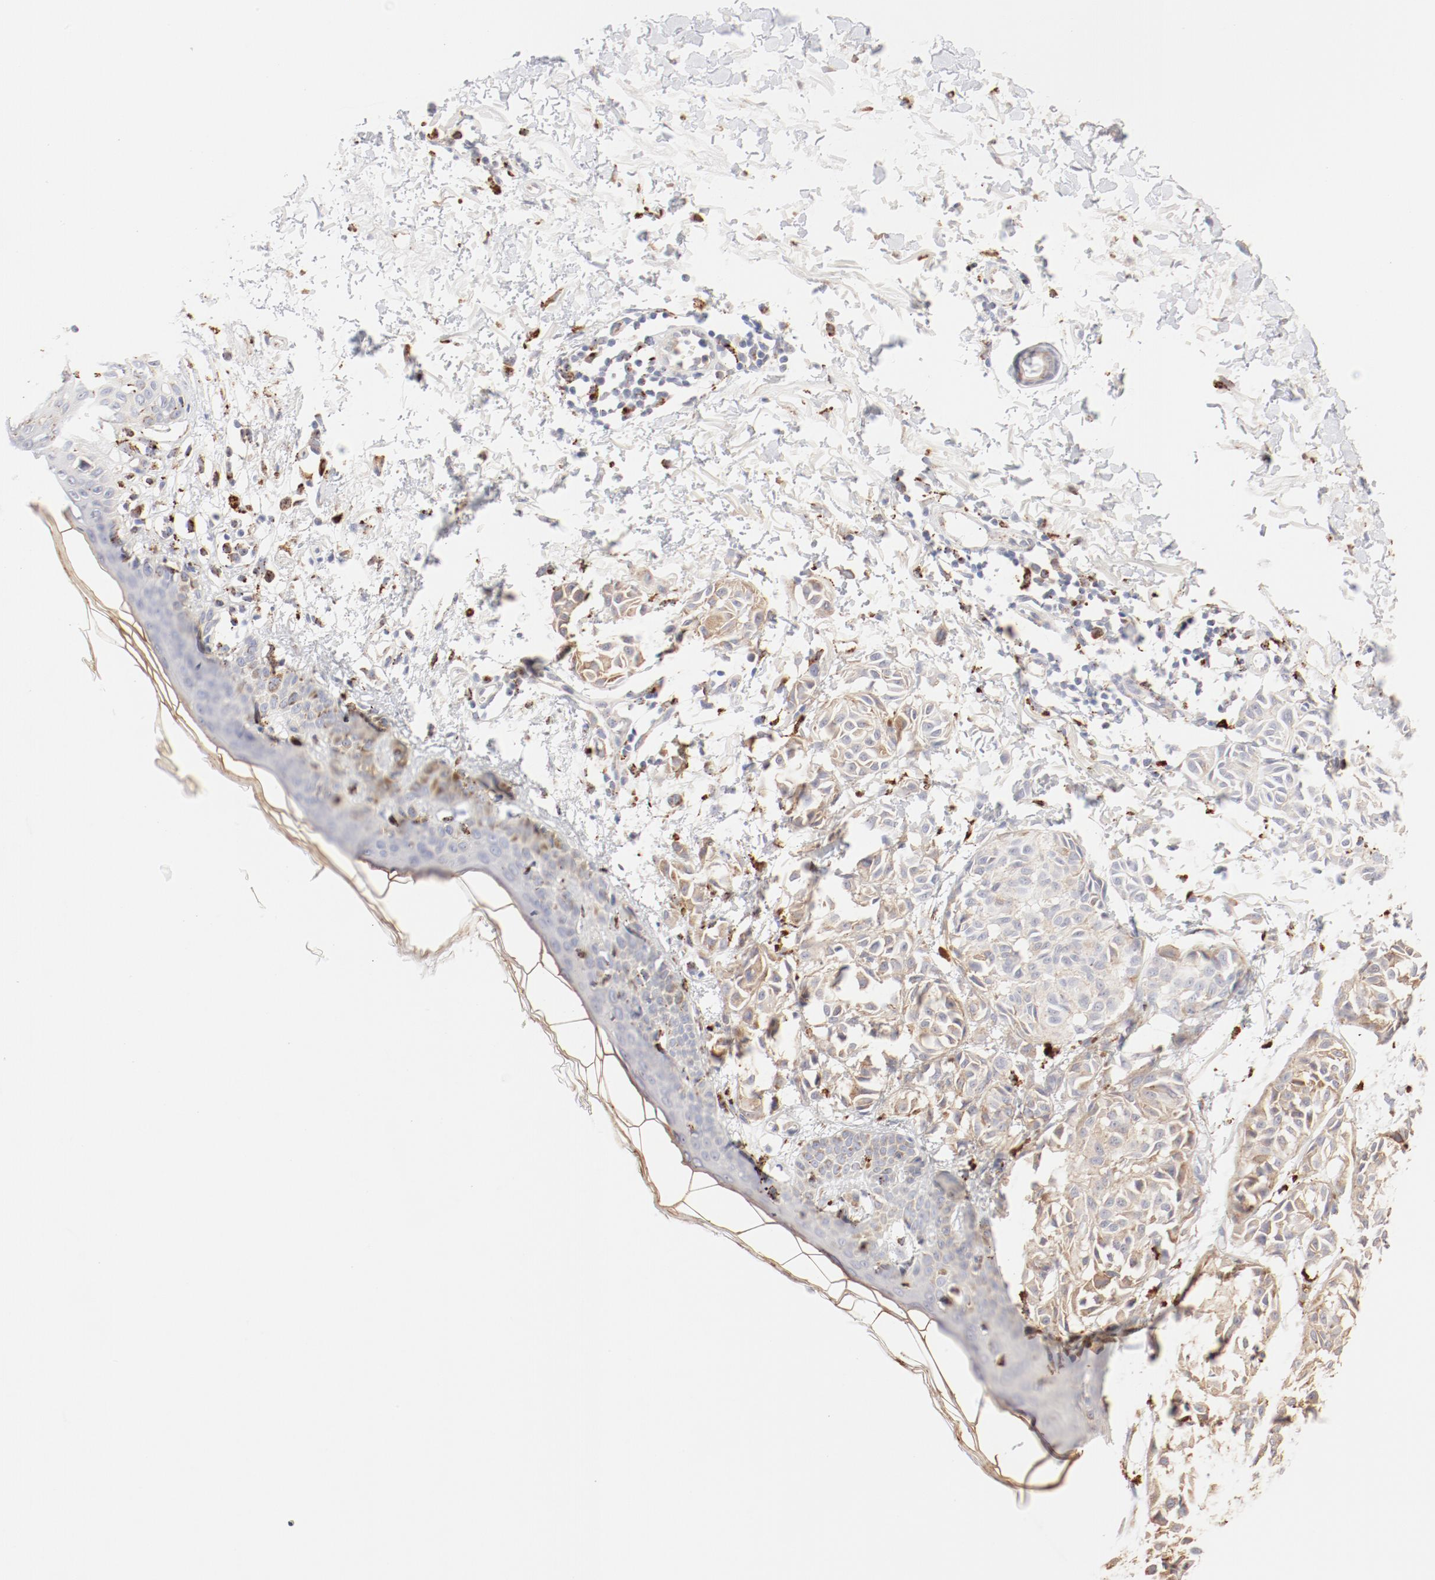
{"staining": {"intensity": "weak", "quantity": "25%-75%", "location": "cytoplasmic/membranous"}, "tissue": "melanoma", "cell_type": "Tumor cells", "image_type": "cancer", "snomed": [{"axis": "morphology", "description": "Malignant melanoma, NOS"}, {"axis": "topography", "description": "Skin"}], "caption": "An IHC image of tumor tissue is shown. Protein staining in brown shows weak cytoplasmic/membranous positivity in melanoma within tumor cells. (DAB (3,3'-diaminobenzidine) IHC, brown staining for protein, blue staining for nuclei).", "gene": "CTSH", "patient": {"sex": "male", "age": 76}}